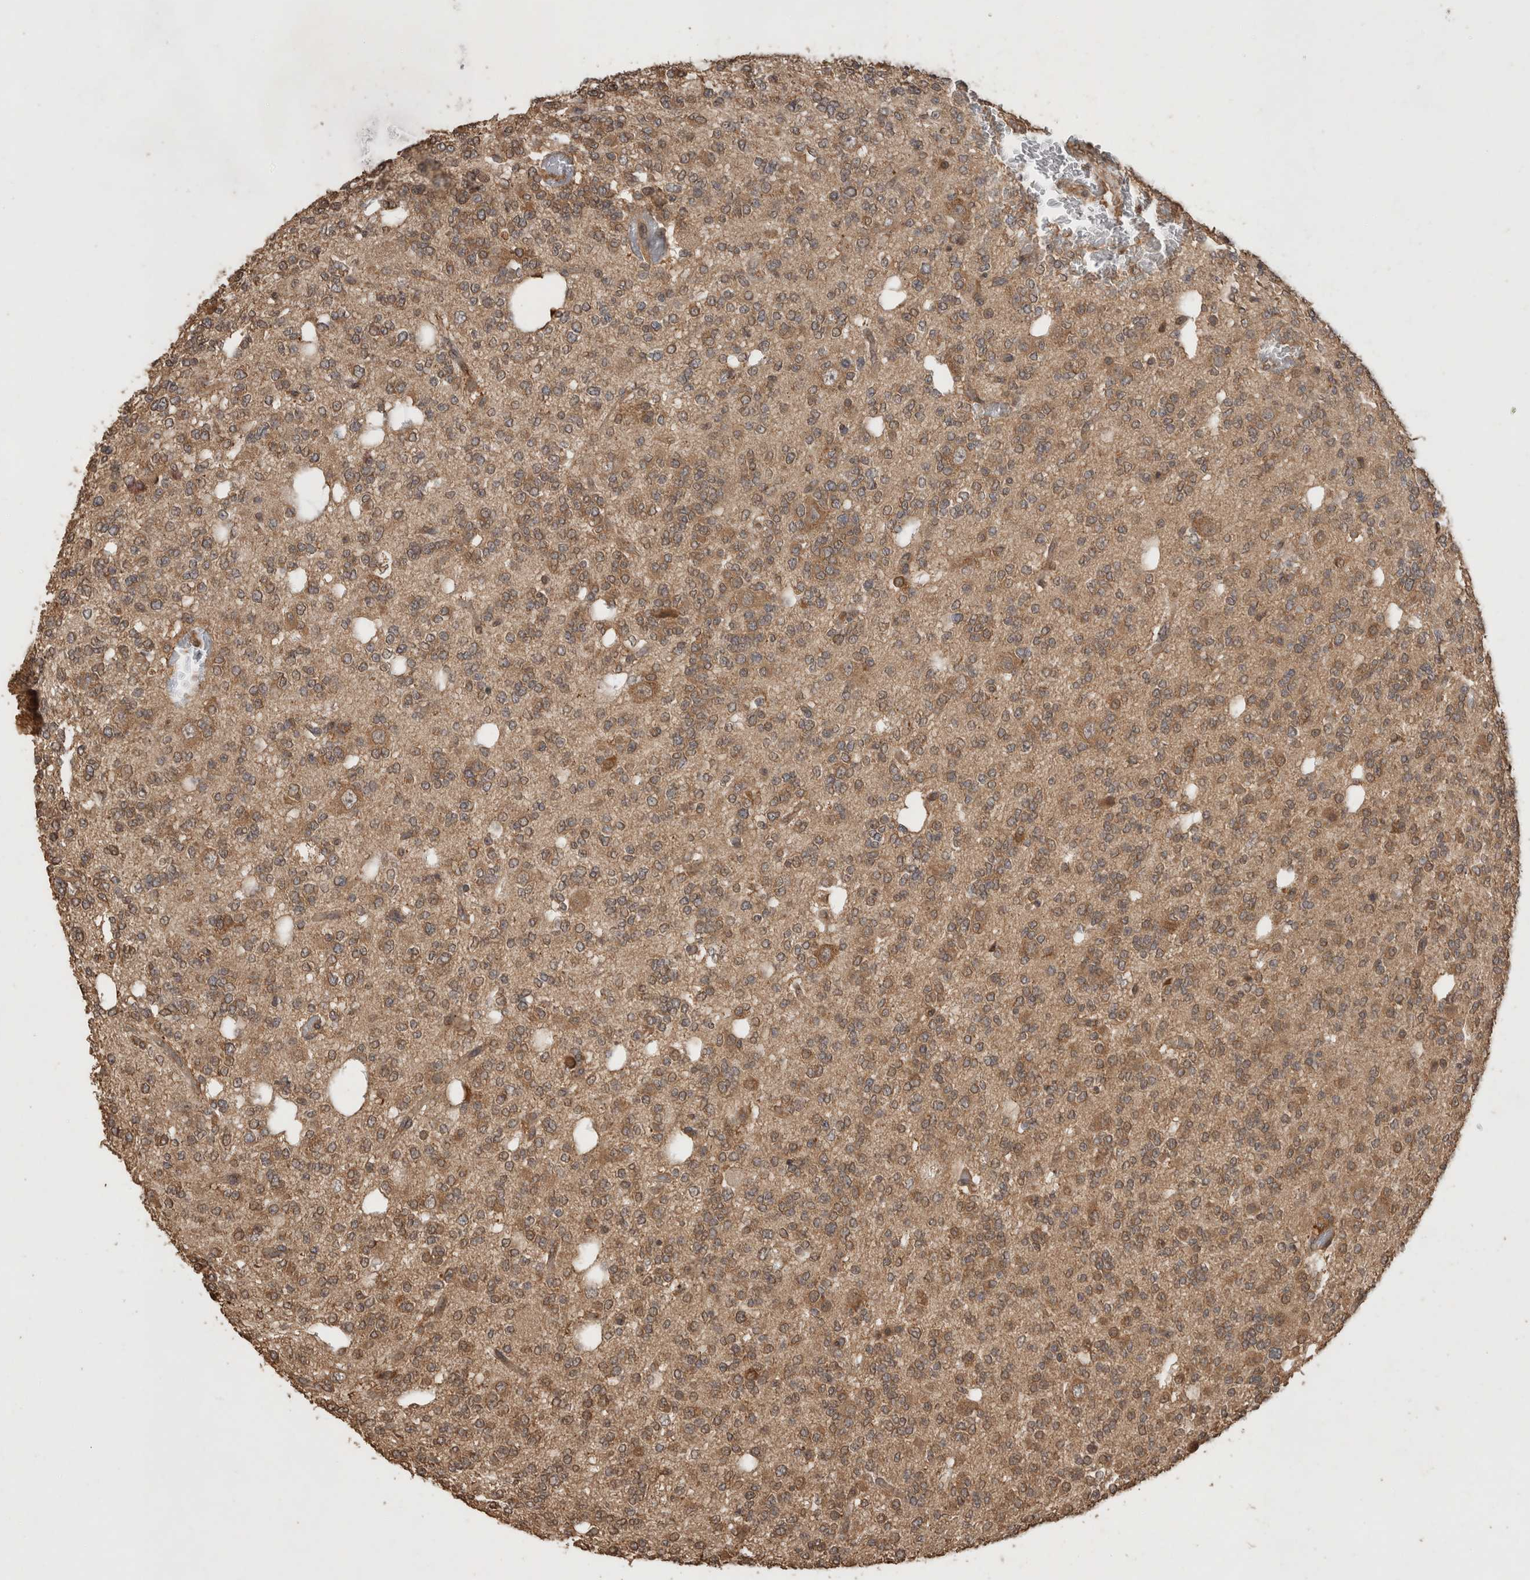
{"staining": {"intensity": "moderate", "quantity": "25%-75%", "location": "cytoplasmic/membranous"}, "tissue": "glioma", "cell_type": "Tumor cells", "image_type": "cancer", "snomed": [{"axis": "morphology", "description": "Glioma, malignant, Low grade"}, {"axis": "topography", "description": "Brain"}], "caption": "Immunohistochemical staining of glioma reveals medium levels of moderate cytoplasmic/membranous protein expression in approximately 25%-75% of tumor cells. (Brightfield microscopy of DAB IHC at high magnification).", "gene": "OTUD7B", "patient": {"sex": "male", "age": 38}}